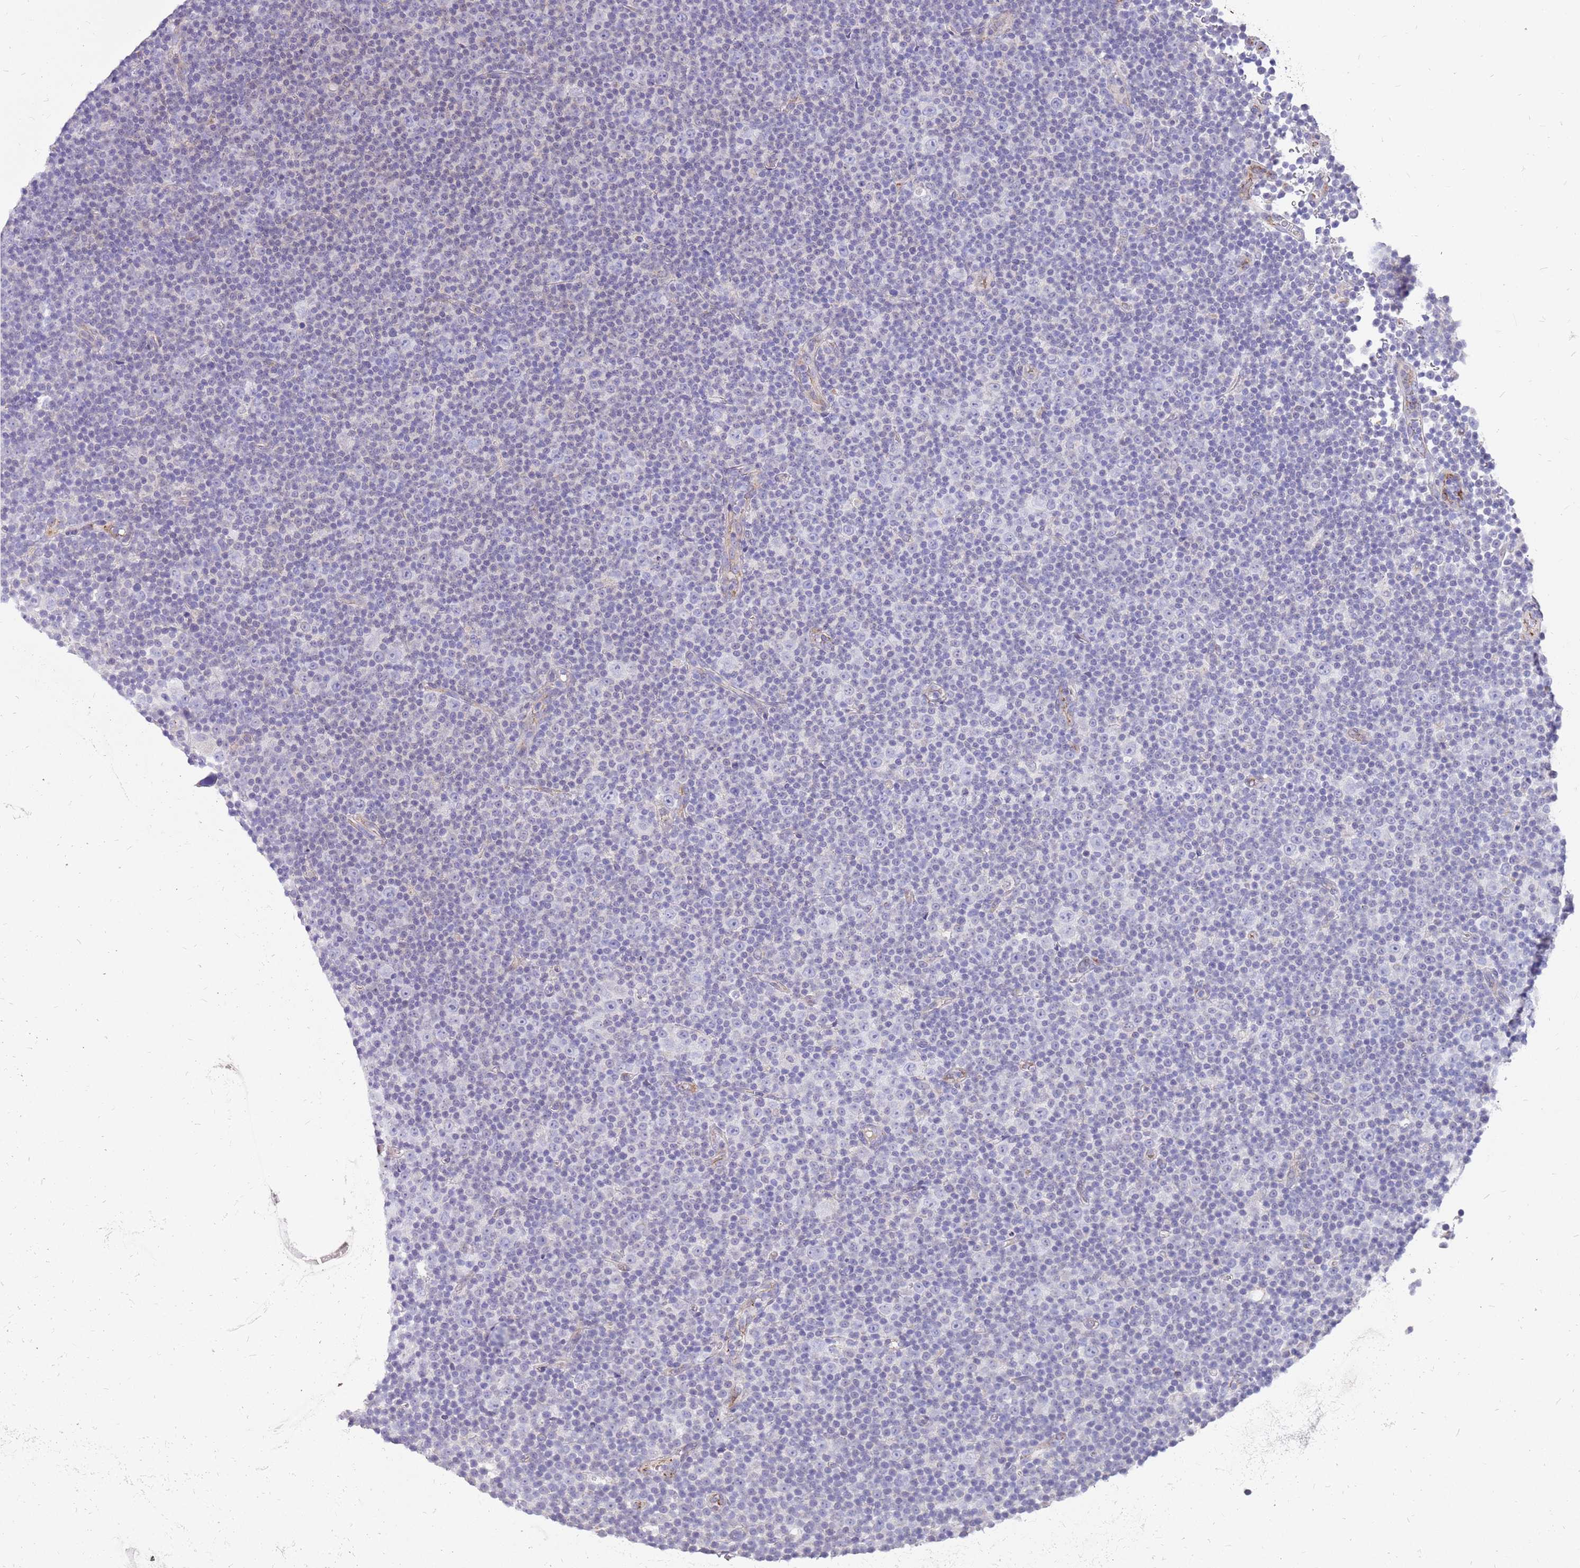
{"staining": {"intensity": "negative", "quantity": "none", "location": "none"}, "tissue": "lymphoma", "cell_type": "Tumor cells", "image_type": "cancer", "snomed": [{"axis": "morphology", "description": "Malignant lymphoma, non-Hodgkin's type, Low grade"}, {"axis": "topography", "description": "Lymph node"}], "caption": "Lymphoma was stained to show a protein in brown. There is no significant staining in tumor cells.", "gene": "PCNX1", "patient": {"sex": "female", "age": 67}}